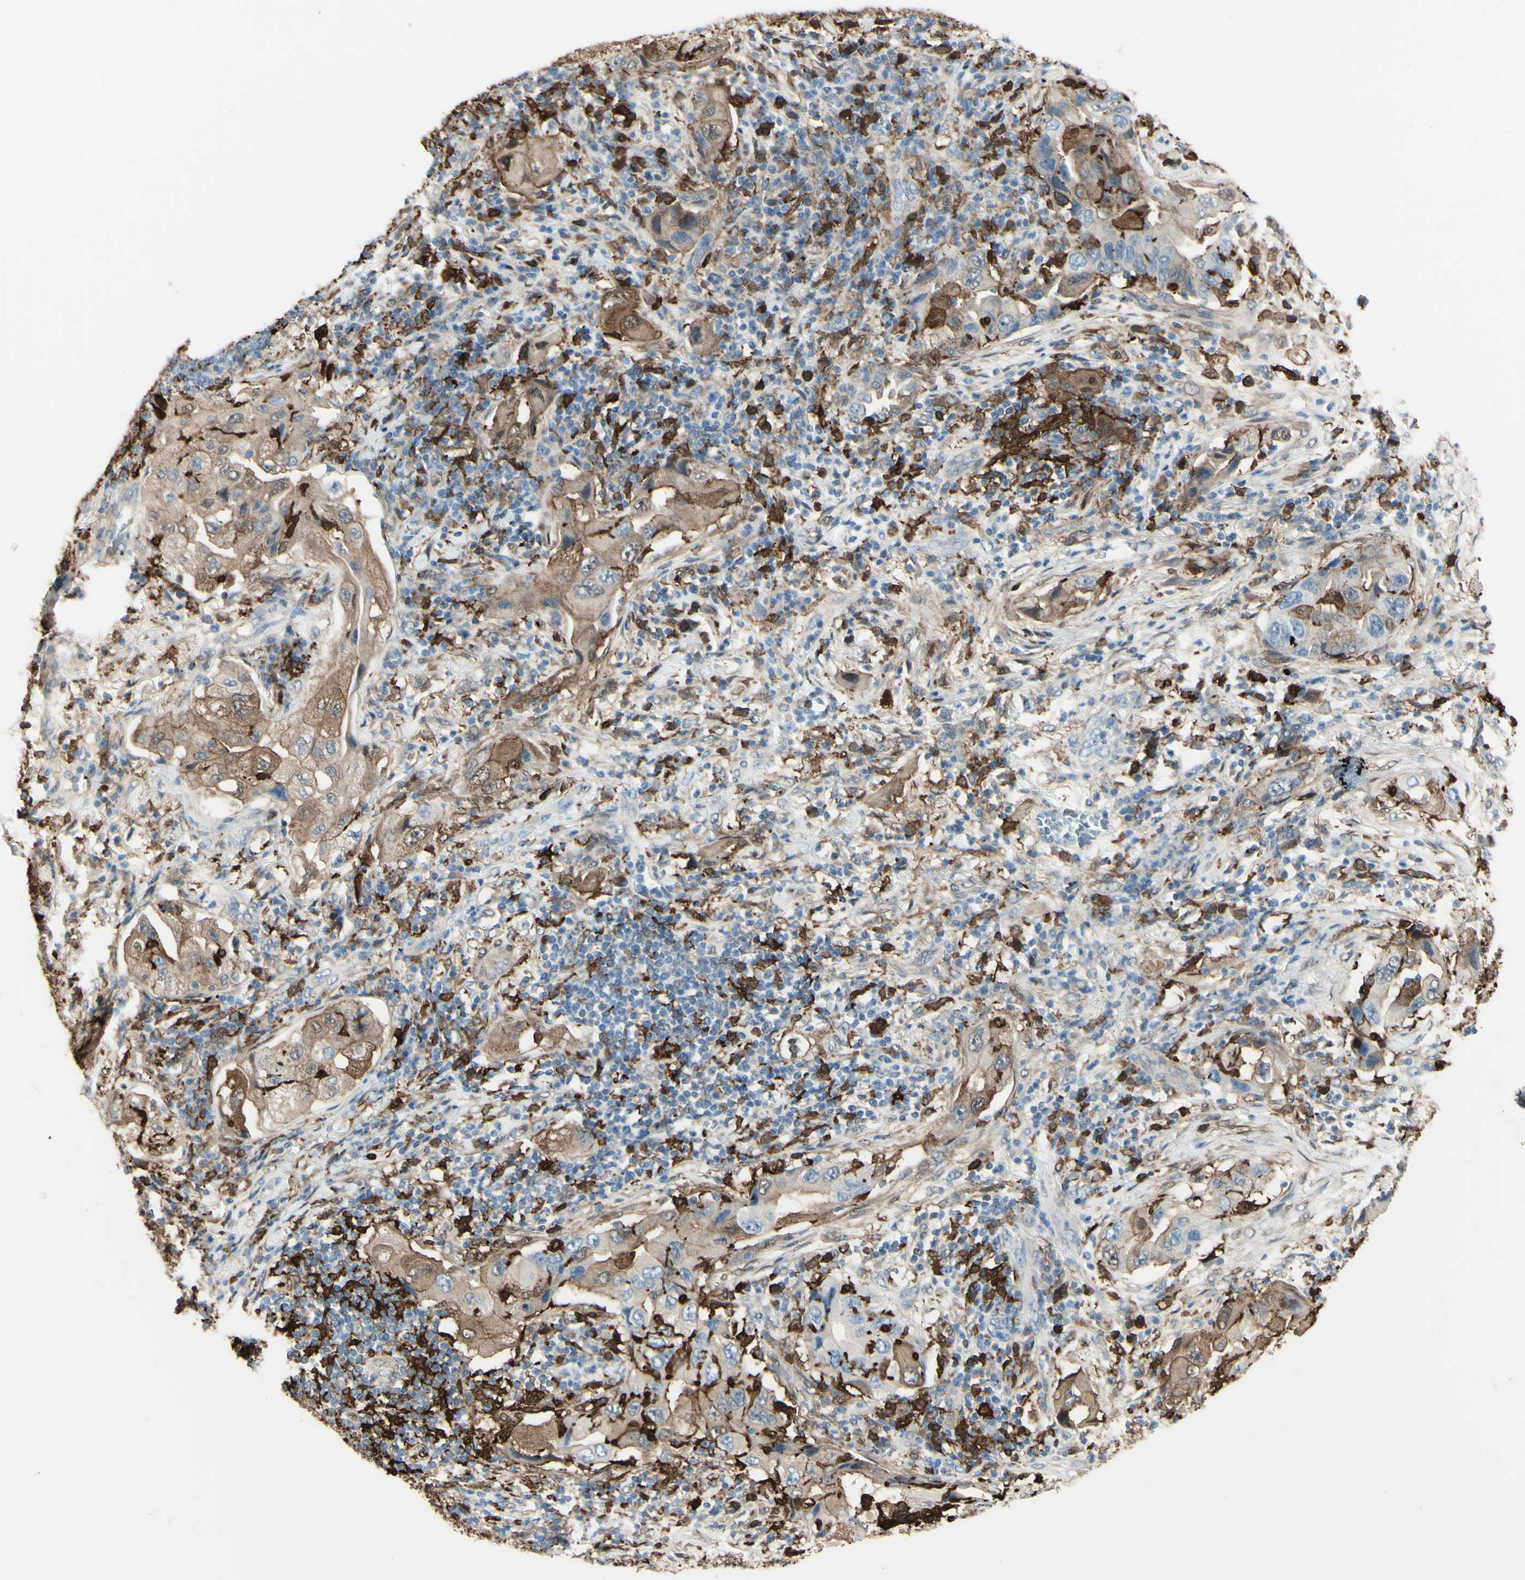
{"staining": {"intensity": "weak", "quantity": ">75%", "location": "cytoplasmic/membranous"}, "tissue": "lung cancer", "cell_type": "Tumor cells", "image_type": "cancer", "snomed": [{"axis": "morphology", "description": "Adenocarcinoma, NOS"}, {"axis": "topography", "description": "Lung"}], "caption": "An immunohistochemistry micrograph of neoplastic tissue is shown. Protein staining in brown highlights weak cytoplasmic/membranous positivity in lung cancer within tumor cells. (DAB IHC with brightfield microscopy, high magnification).", "gene": "GSN", "patient": {"sex": "female", "age": 65}}